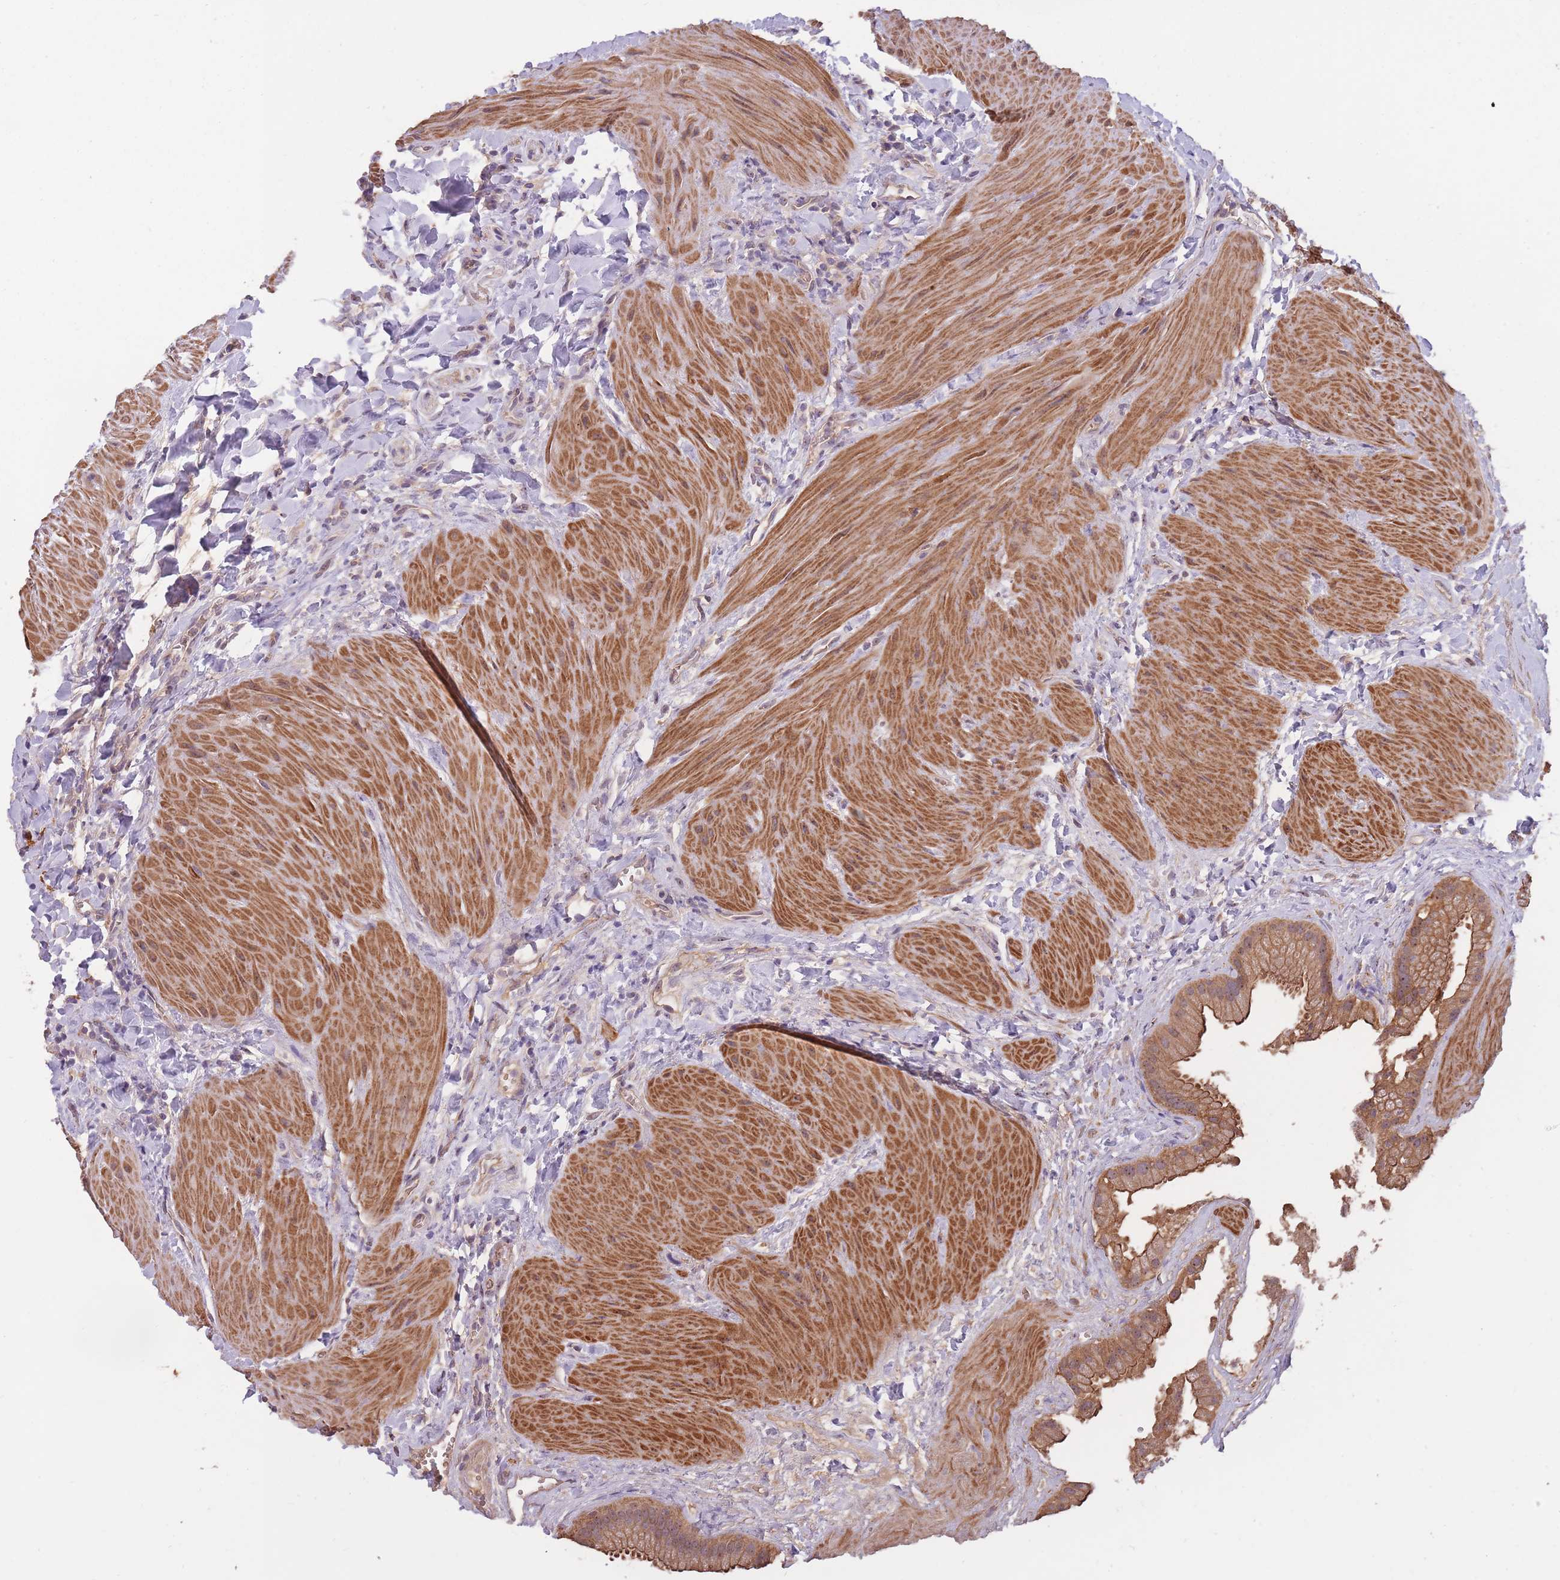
{"staining": {"intensity": "moderate", "quantity": ">75%", "location": "cytoplasmic/membranous"}, "tissue": "gallbladder", "cell_type": "Glandular cells", "image_type": "normal", "snomed": [{"axis": "morphology", "description": "Normal tissue, NOS"}, {"axis": "topography", "description": "Gallbladder"}], "caption": "Glandular cells reveal medium levels of moderate cytoplasmic/membranous positivity in about >75% of cells in benign gallbladder.", "gene": "KIAA1755", "patient": {"sex": "male", "age": 55}}